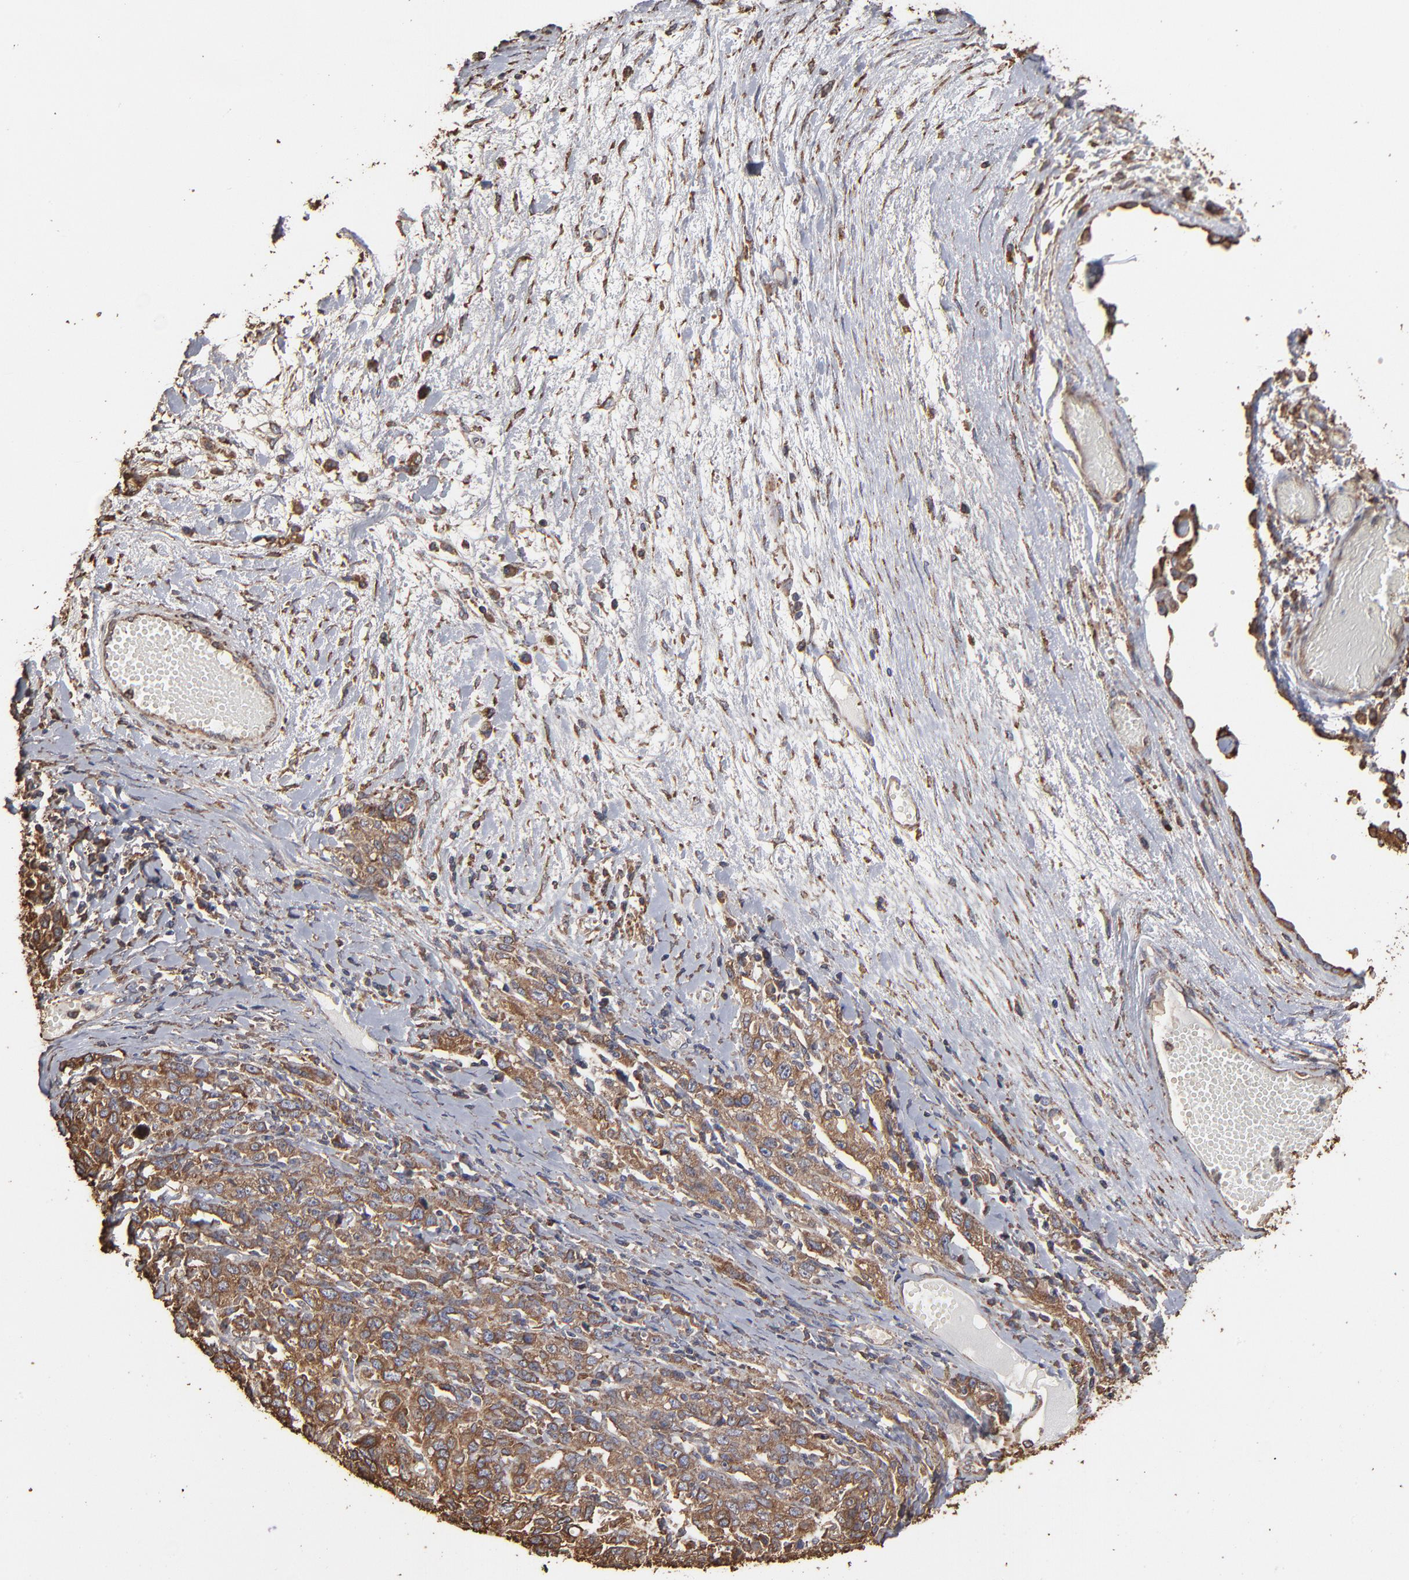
{"staining": {"intensity": "weak", "quantity": ">75%", "location": "cytoplasmic/membranous"}, "tissue": "ovarian cancer", "cell_type": "Tumor cells", "image_type": "cancer", "snomed": [{"axis": "morphology", "description": "Cystadenocarcinoma, serous, NOS"}, {"axis": "topography", "description": "Ovary"}], "caption": "Protein staining of ovarian cancer tissue shows weak cytoplasmic/membranous positivity in about >75% of tumor cells.", "gene": "PDIA3", "patient": {"sex": "female", "age": 71}}